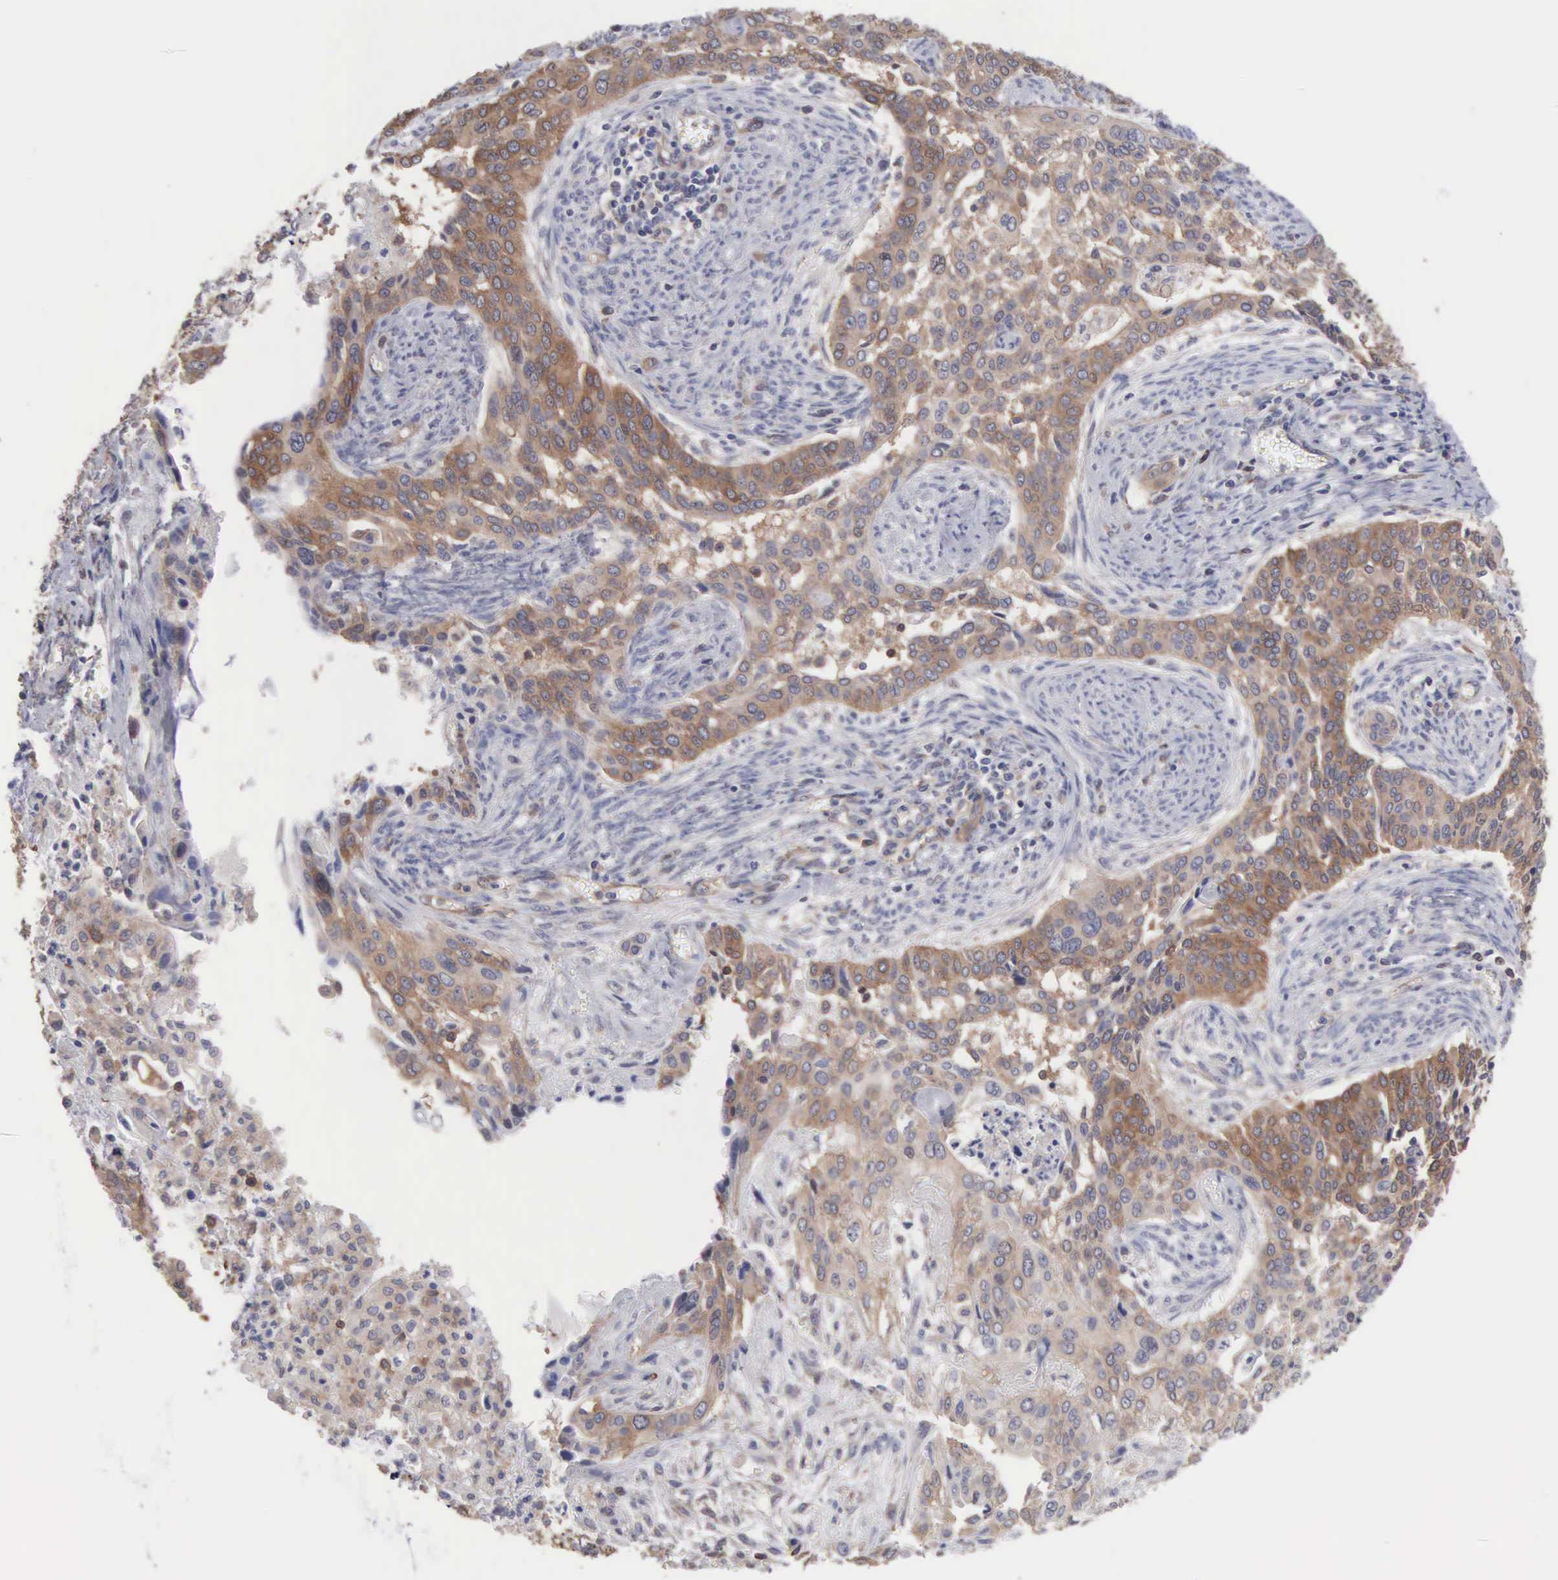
{"staining": {"intensity": "moderate", "quantity": ">75%", "location": "cytoplasmic/membranous"}, "tissue": "cervical cancer", "cell_type": "Tumor cells", "image_type": "cancer", "snomed": [{"axis": "morphology", "description": "Squamous cell carcinoma, NOS"}, {"axis": "topography", "description": "Cervix"}], "caption": "Squamous cell carcinoma (cervical) stained with a brown dye shows moderate cytoplasmic/membranous positive staining in about >75% of tumor cells.", "gene": "MTHFD1", "patient": {"sex": "female", "age": 34}}